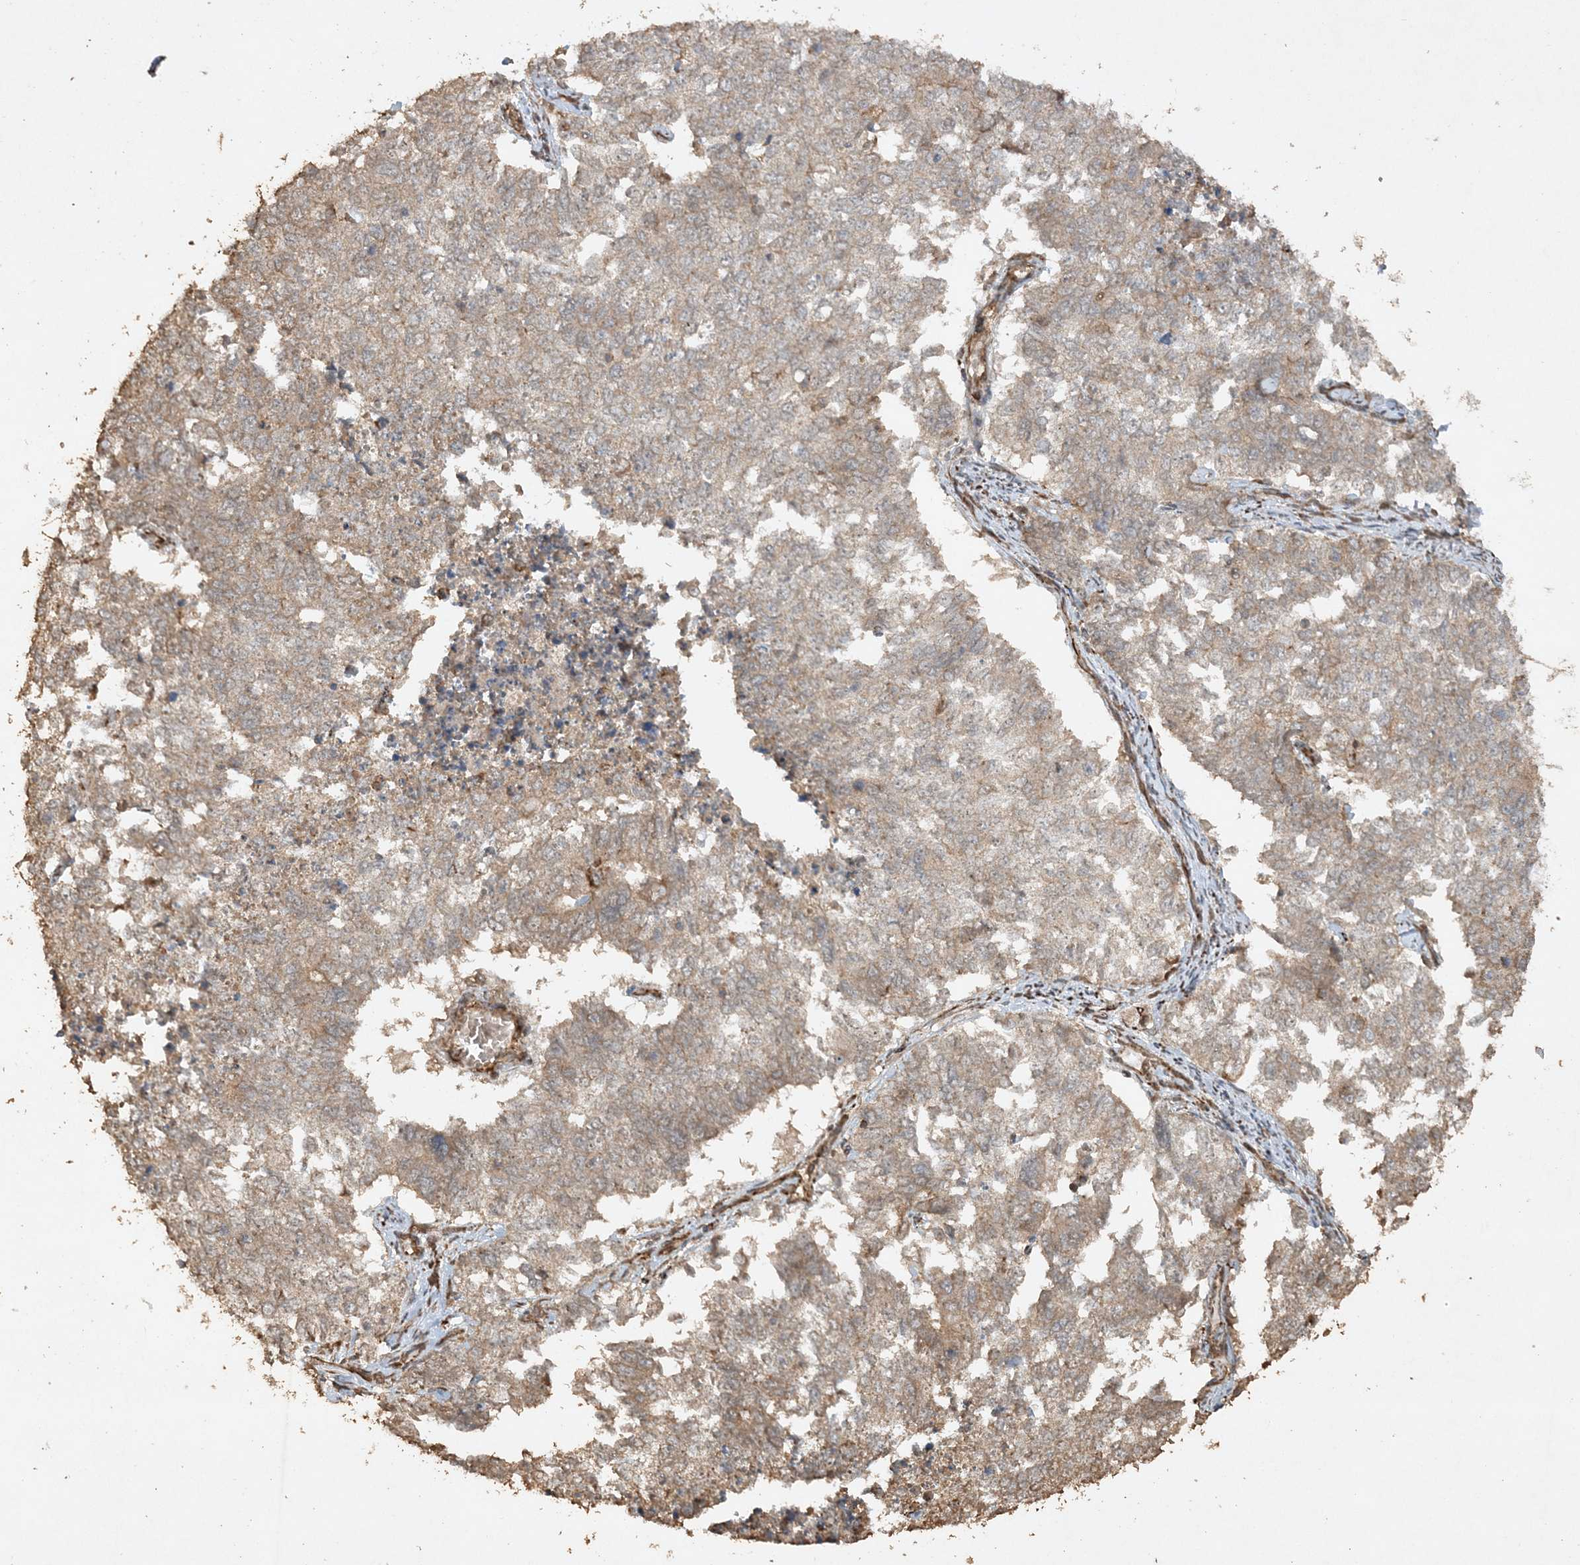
{"staining": {"intensity": "weak", "quantity": ">75%", "location": "cytoplasmic/membranous"}, "tissue": "cervical cancer", "cell_type": "Tumor cells", "image_type": "cancer", "snomed": [{"axis": "morphology", "description": "Squamous cell carcinoma, NOS"}, {"axis": "topography", "description": "Cervix"}], "caption": "Protein expression analysis of cervical cancer demonstrates weak cytoplasmic/membranous positivity in approximately >75% of tumor cells.", "gene": "AVPI1", "patient": {"sex": "female", "age": 63}}